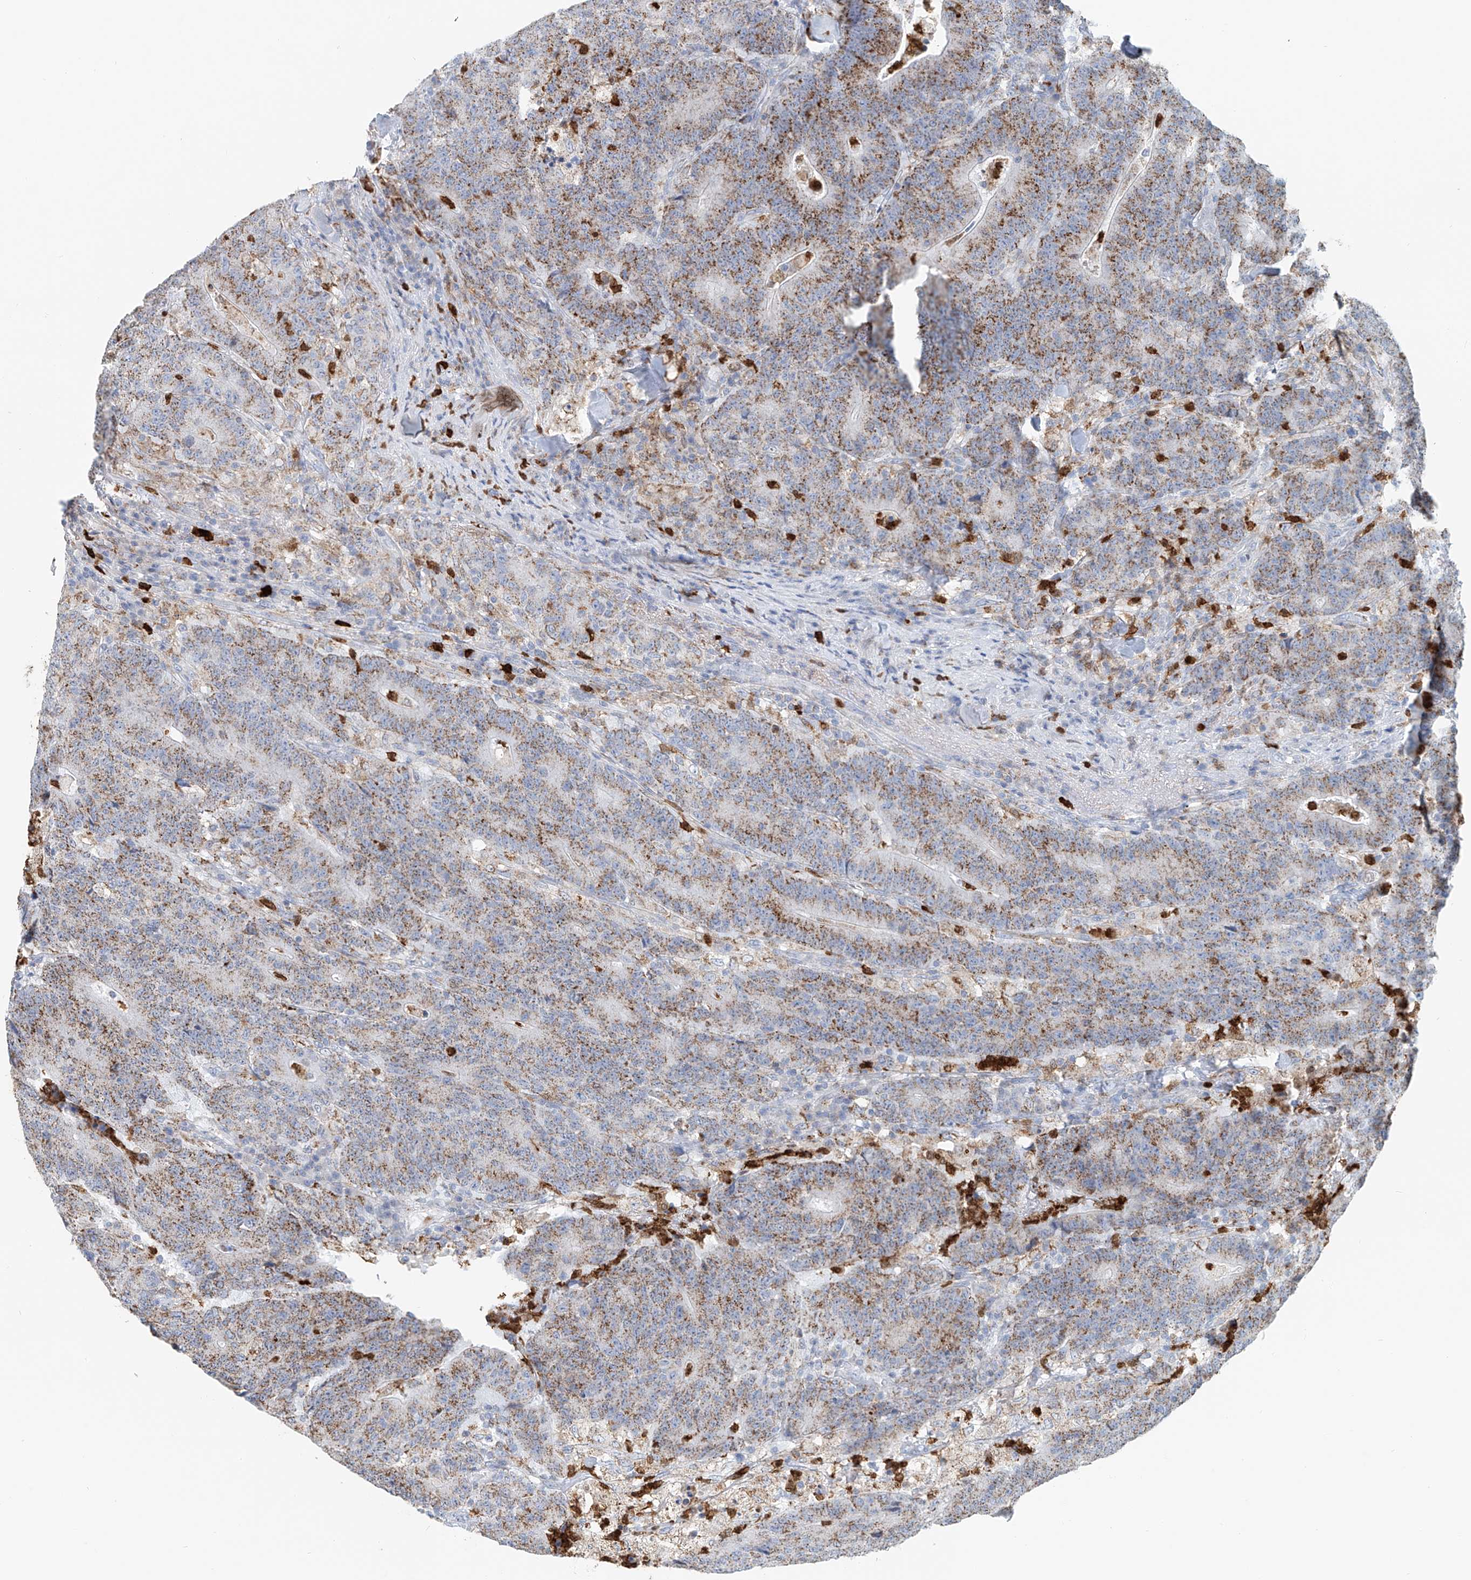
{"staining": {"intensity": "moderate", "quantity": ">75%", "location": "cytoplasmic/membranous"}, "tissue": "colorectal cancer", "cell_type": "Tumor cells", "image_type": "cancer", "snomed": [{"axis": "morphology", "description": "Normal tissue, NOS"}, {"axis": "morphology", "description": "Adenocarcinoma, NOS"}, {"axis": "topography", "description": "Colon"}], "caption": "Immunohistochemistry (IHC) image of human colorectal adenocarcinoma stained for a protein (brown), which reveals medium levels of moderate cytoplasmic/membranous expression in approximately >75% of tumor cells.", "gene": "PTPRA", "patient": {"sex": "female", "age": 75}}